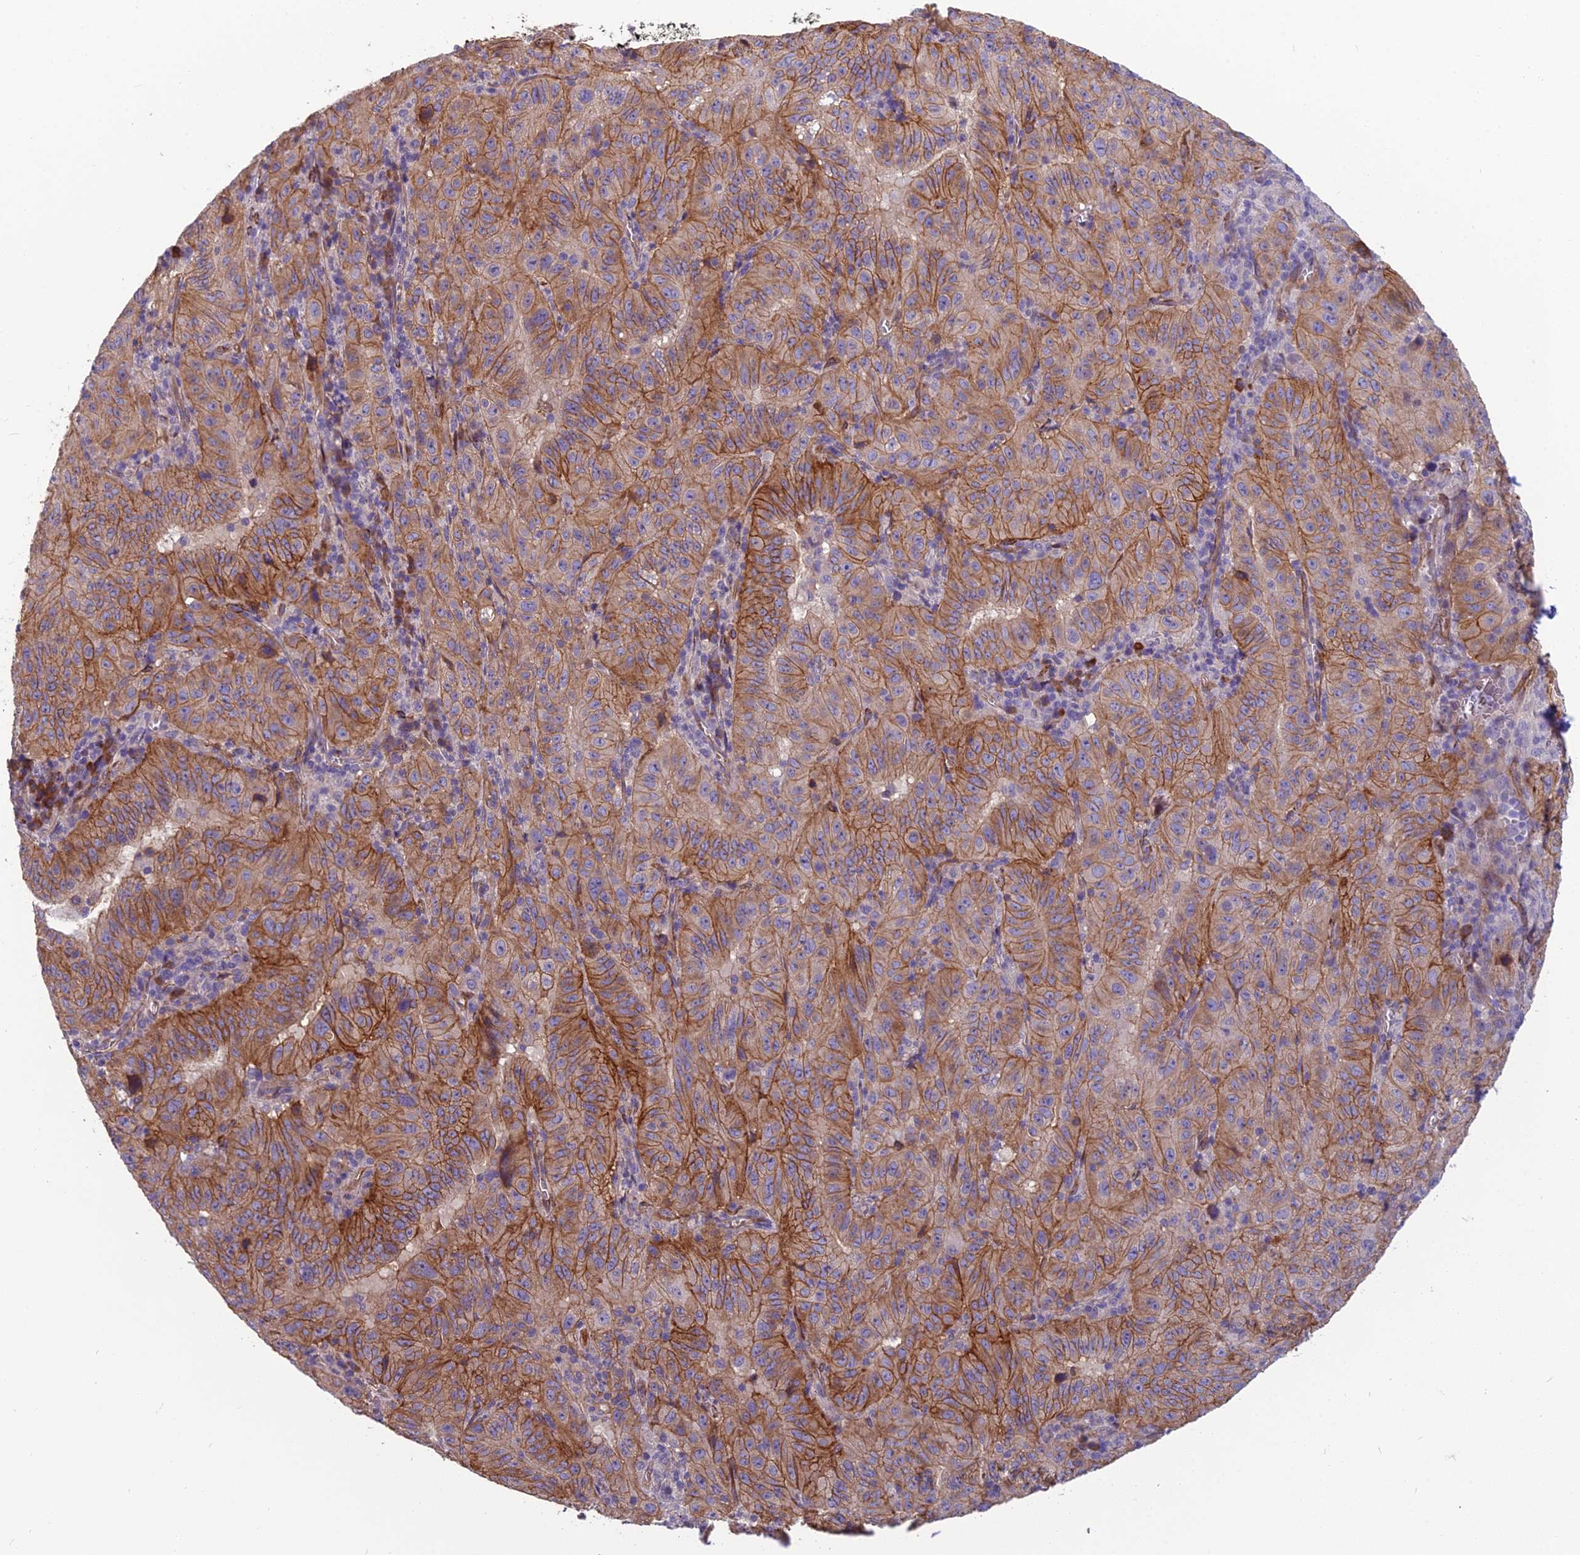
{"staining": {"intensity": "moderate", "quantity": ">75%", "location": "cytoplasmic/membranous"}, "tissue": "pancreatic cancer", "cell_type": "Tumor cells", "image_type": "cancer", "snomed": [{"axis": "morphology", "description": "Adenocarcinoma, NOS"}, {"axis": "topography", "description": "Pancreas"}], "caption": "This is a photomicrograph of immunohistochemistry (IHC) staining of pancreatic cancer (adenocarcinoma), which shows moderate expression in the cytoplasmic/membranous of tumor cells.", "gene": "TSPAN15", "patient": {"sex": "male", "age": 63}}